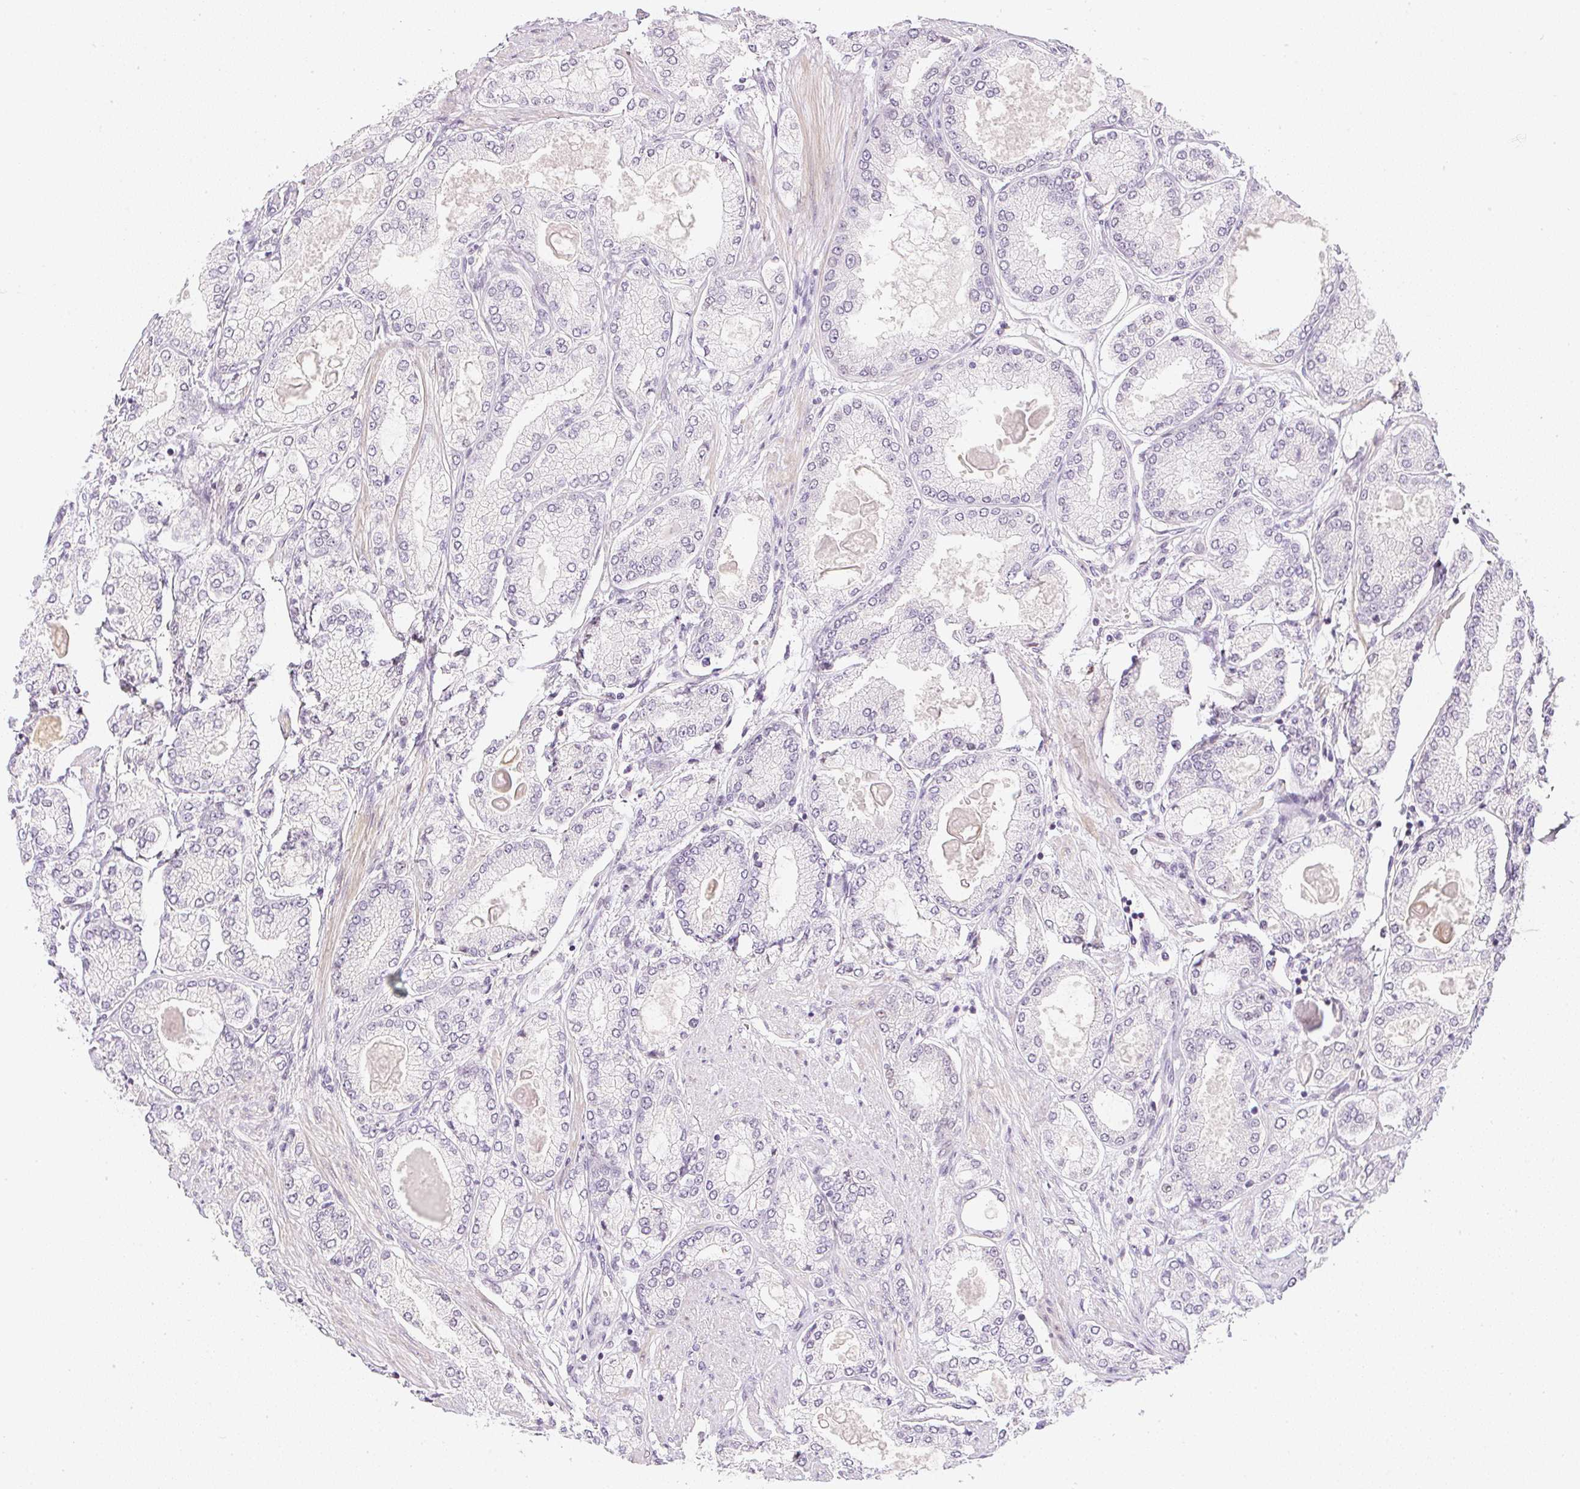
{"staining": {"intensity": "negative", "quantity": "none", "location": "none"}, "tissue": "prostate cancer", "cell_type": "Tumor cells", "image_type": "cancer", "snomed": [{"axis": "morphology", "description": "Adenocarcinoma, High grade"}, {"axis": "topography", "description": "Prostate"}], "caption": "Immunohistochemistry histopathology image of prostate high-grade adenocarcinoma stained for a protein (brown), which demonstrates no positivity in tumor cells.", "gene": "DPPA4", "patient": {"sex": "male", "age": 68}}